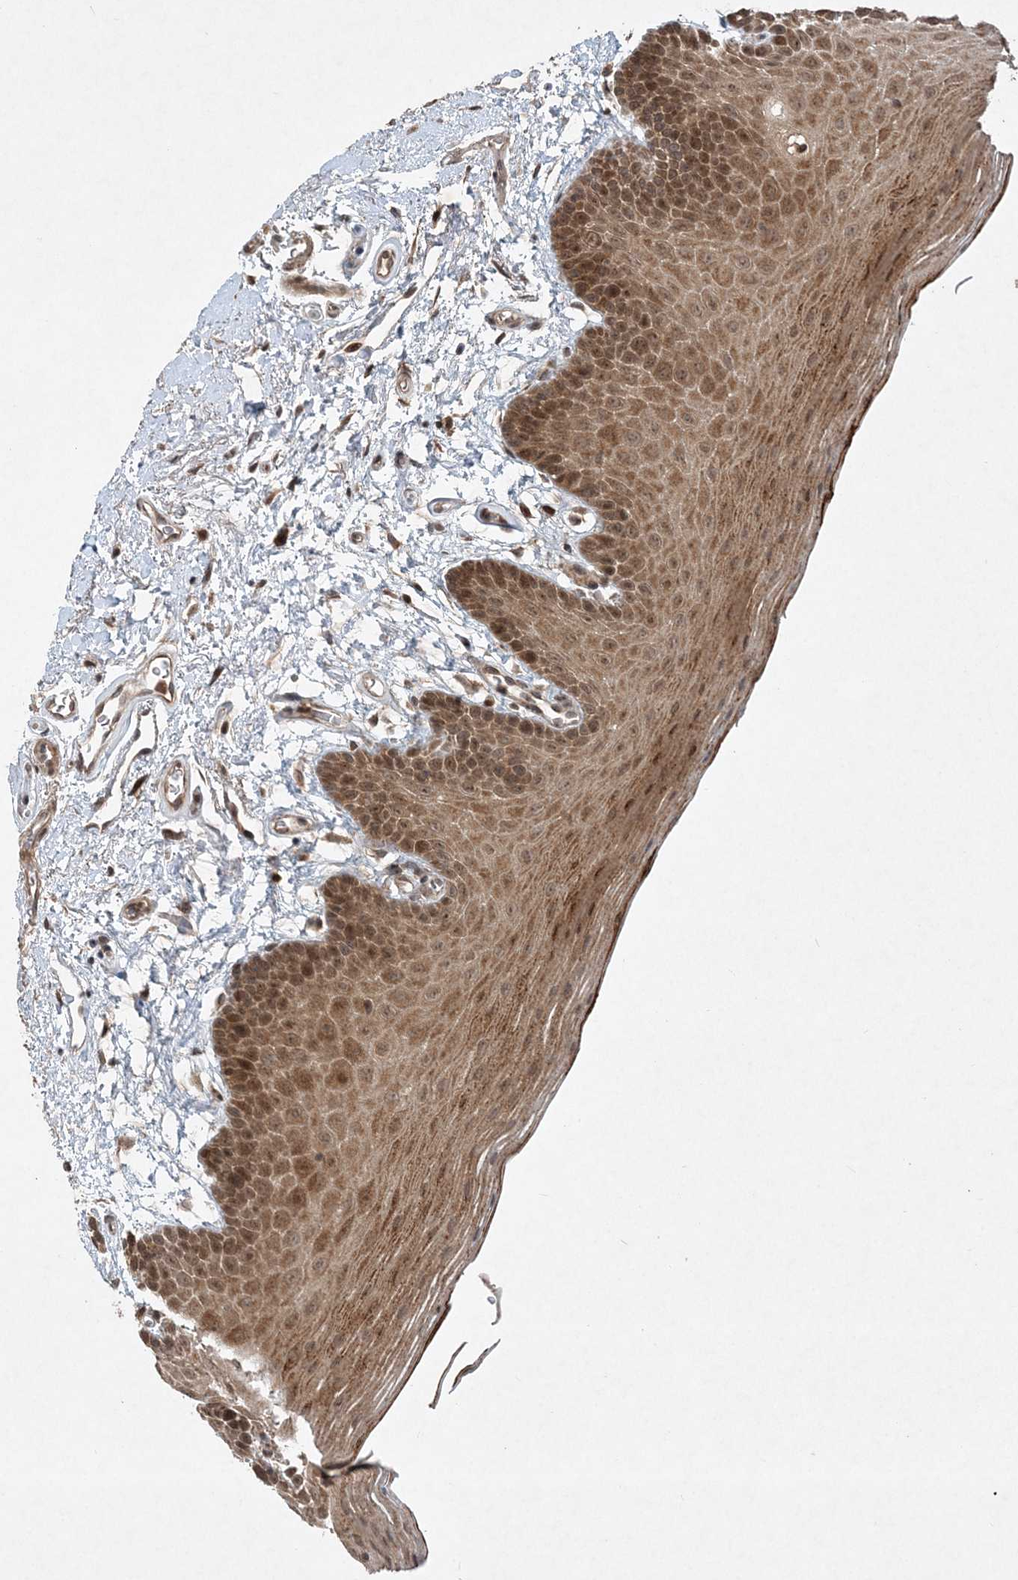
{"staining": {"intensity": "moderate", "quantity": ">75%", "location": "cytoplasmic/membranous,nuclear"}, "tissue": "oral mucosa", "cell_type": "Squamous epithelial cells", "image_type": "normal", "snomed": [{"axis": "morphology", "description": "Normal tissue, NOS"}, {"axis": "topography", "description": "Oral tissue"}], "caption": "Immunohistochemistry (IHC) micrograph of benign oral mucosa: human oral mucosa stained using immunohistochemistry exhibits medium levels of moderate protein expression localized specifically in the cytoplasmic/membranous,nuclear of squamous epithelial cells, appearing as a cytoplasmic/membranous,nuclear brown color.", "gene": "UBR3", "patient": {"sex": "male", "age": 62}}